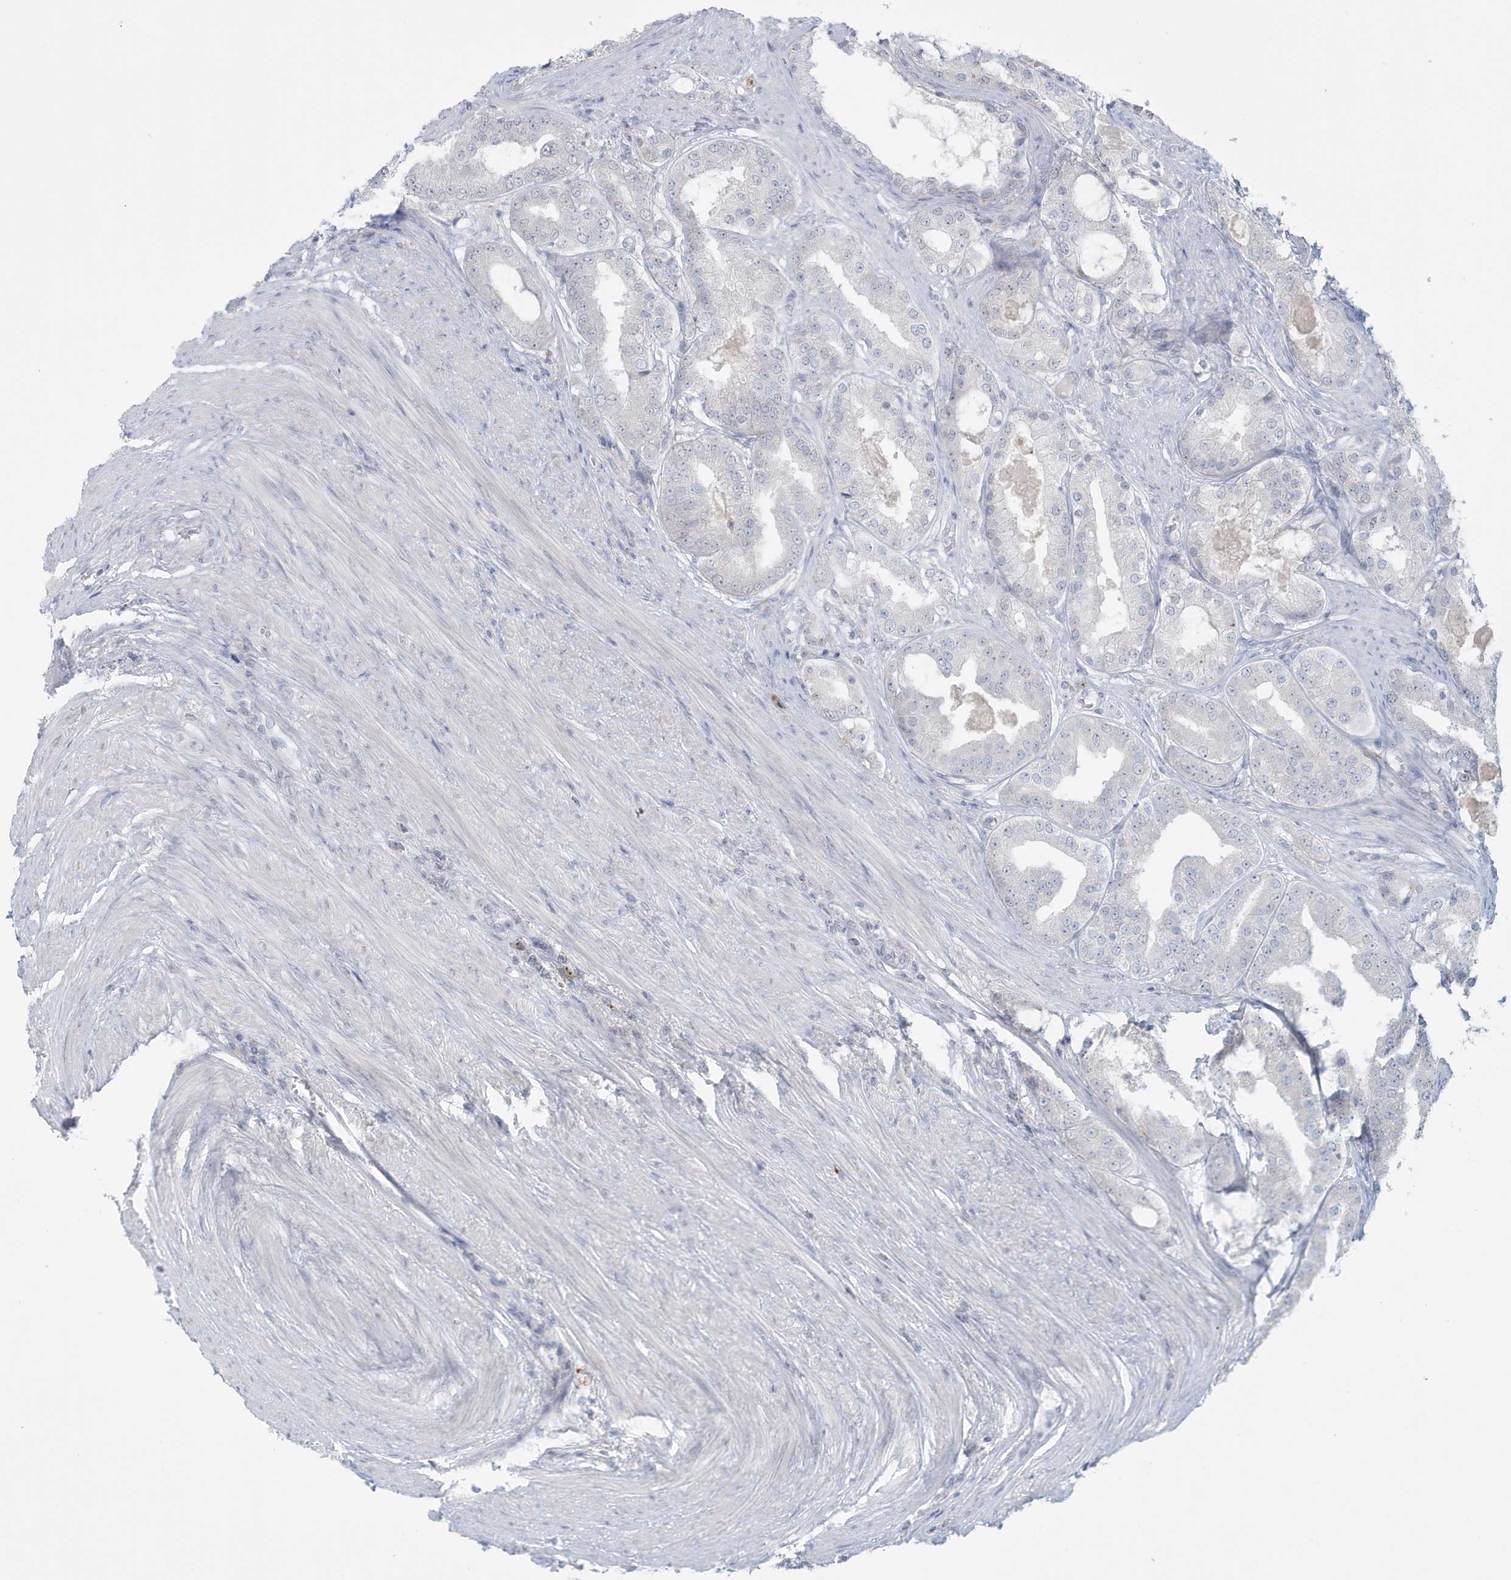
{"staining": {"intensity": "negative", "quantity": "none", "location": "none"}, "tissue": "prostate cancer", "cell_type": "Tumor cells", "image_type": "cancer", "snomed": [{"axis": "morphology", "description": "Adenocarcinoma, High grade"}, {"axis": "topography", "description": "Prostate"}], "caption": "DAB immunohistochemical staining of human adenocarcinoma (high-grade) (prostate) shows no significant expression in tumor cells.", "gene": "HERC6", "patient": {"sex": "male", "age": 60}}